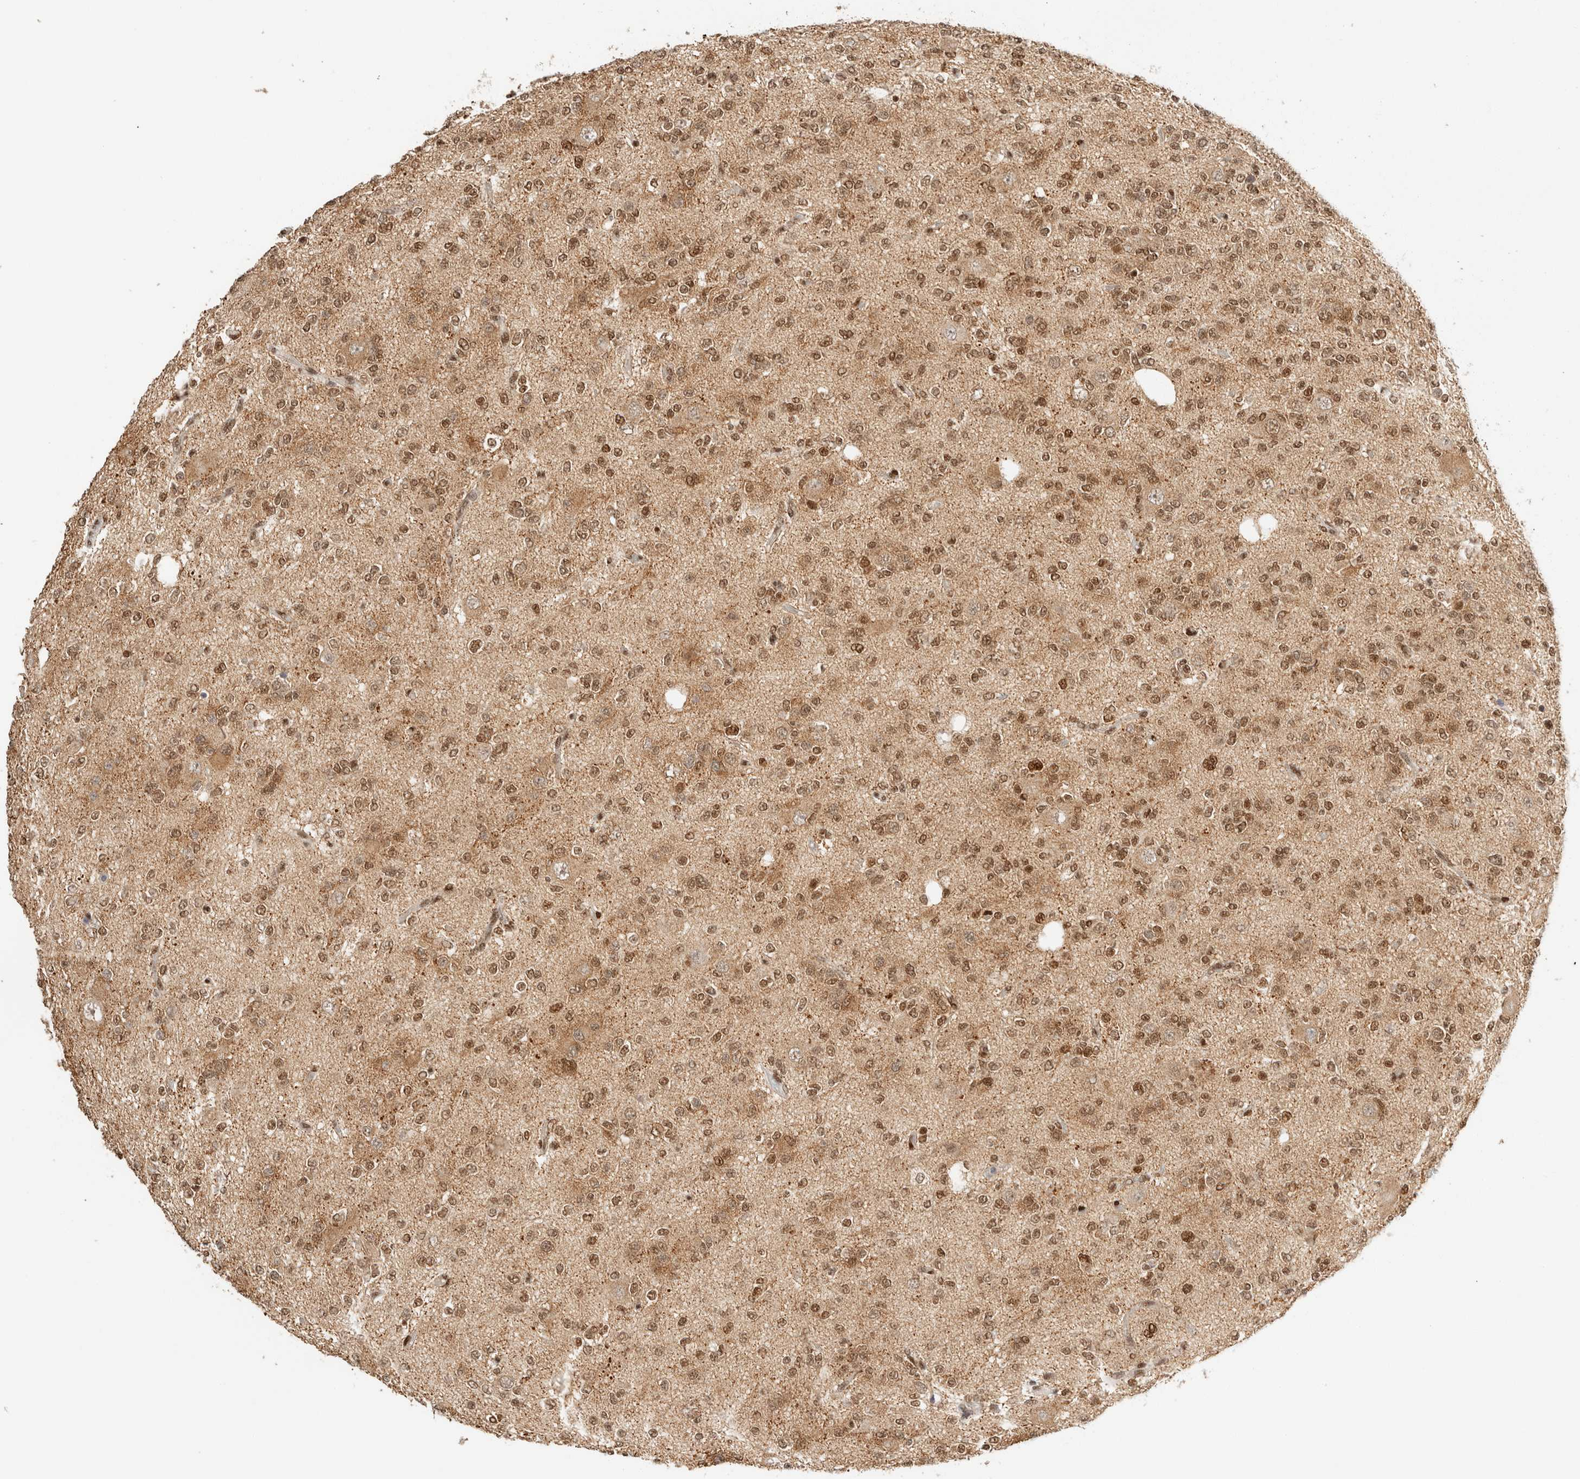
{"staining": {"intensity": "strong", "quantity": ">75%", "location": "nuclear"}, "tissue": "glioma", "cell_type": "Tumor cells", "image_type": "cancer", "snomed": [{"axis": "morphology", "description": "Glioma, malignant, Low grade"}, {"axis": "topography", "description": "Brain"}], "caption": "Glioma stained with a protein marker shows strong staining in tumor cells.", "gene": "ZNF768", "patient": {"sex": "male", "age": 38}}